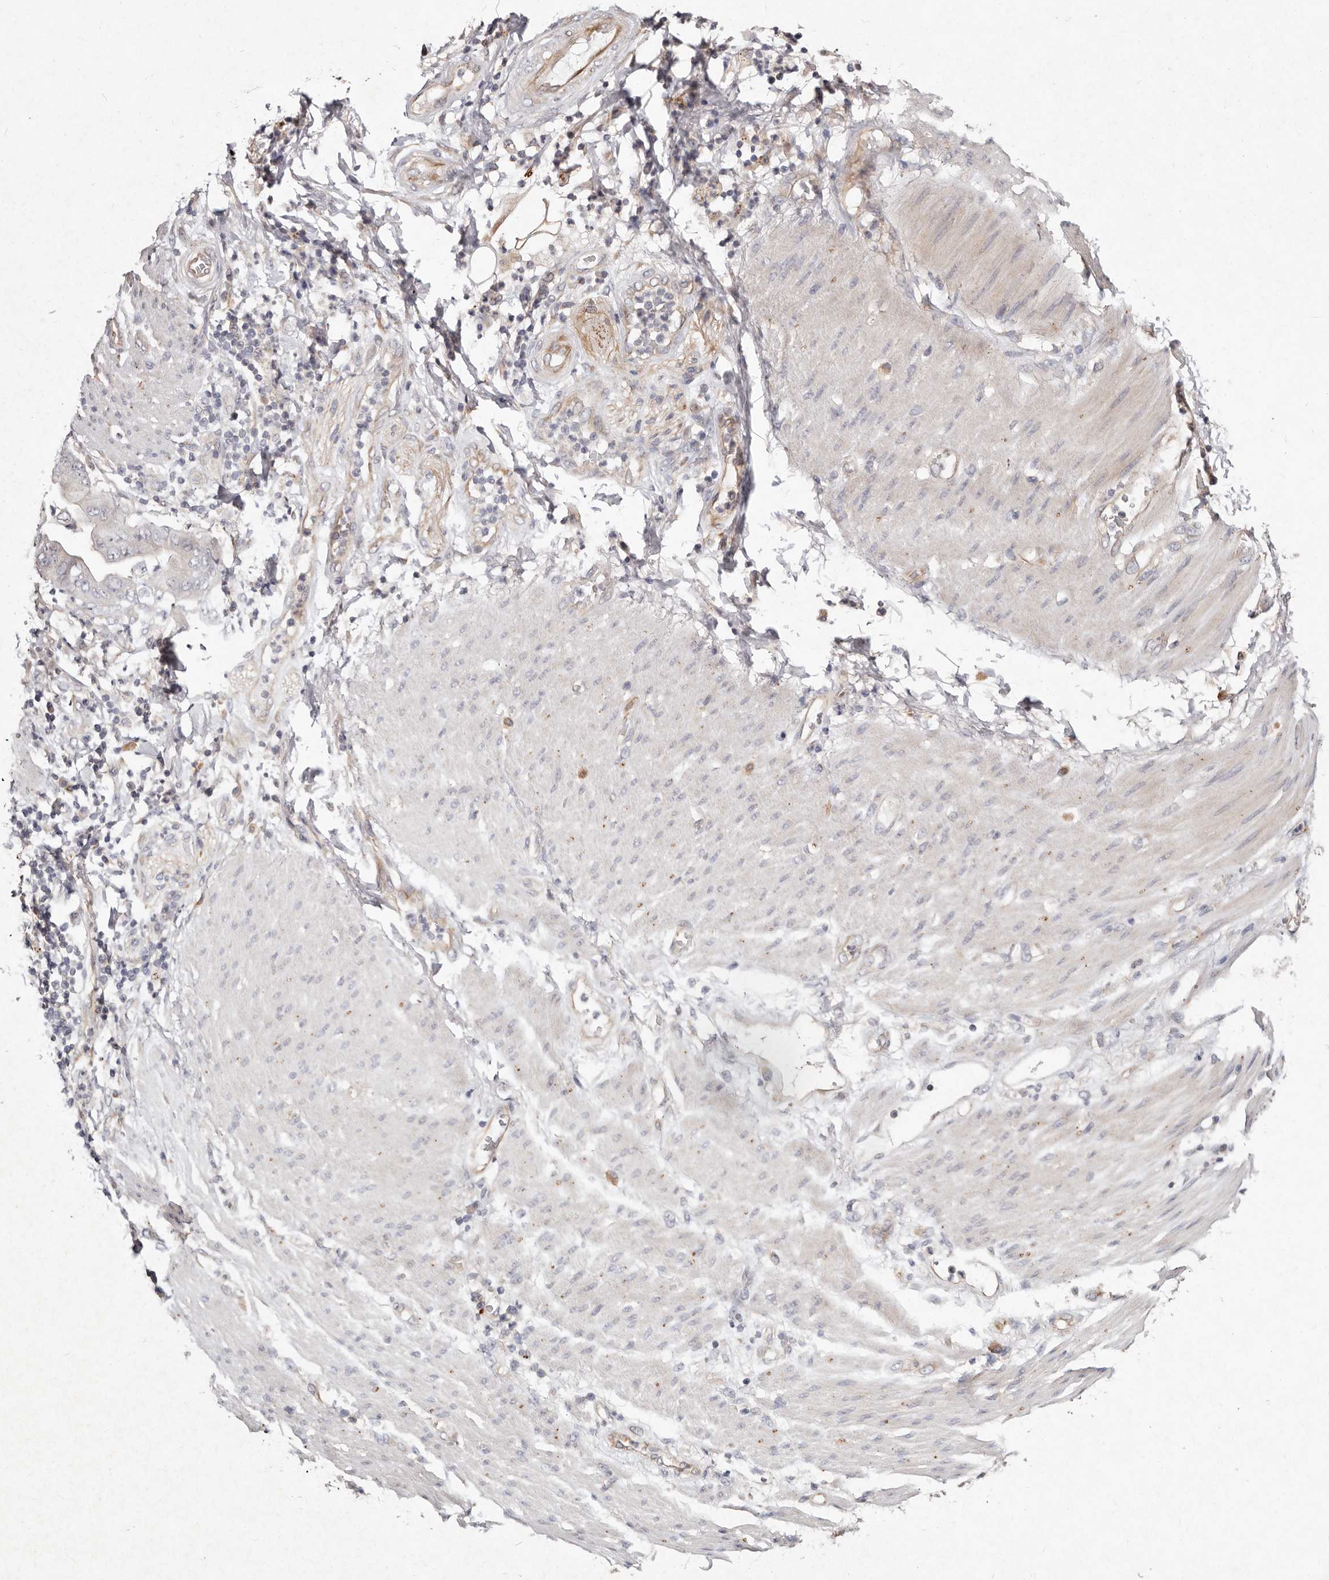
{"staining": {"intensity": "negative", "quantity": "none", "location": "none"}, "tissue": "stomach cancer", "cell_type": "Tumor cells", "image_type": "cancer", "snomed": [{"axis": "morphology", "description": "Adenocarcinoma, NOS"}, {"axis": "topography", "description": "Stomach"}], "caption": "Protein analysis of stomach cancer reveals no significant expression in tumor cells.", "gene": "THBS3", "patient": {"sex": "female", "age": 73}}